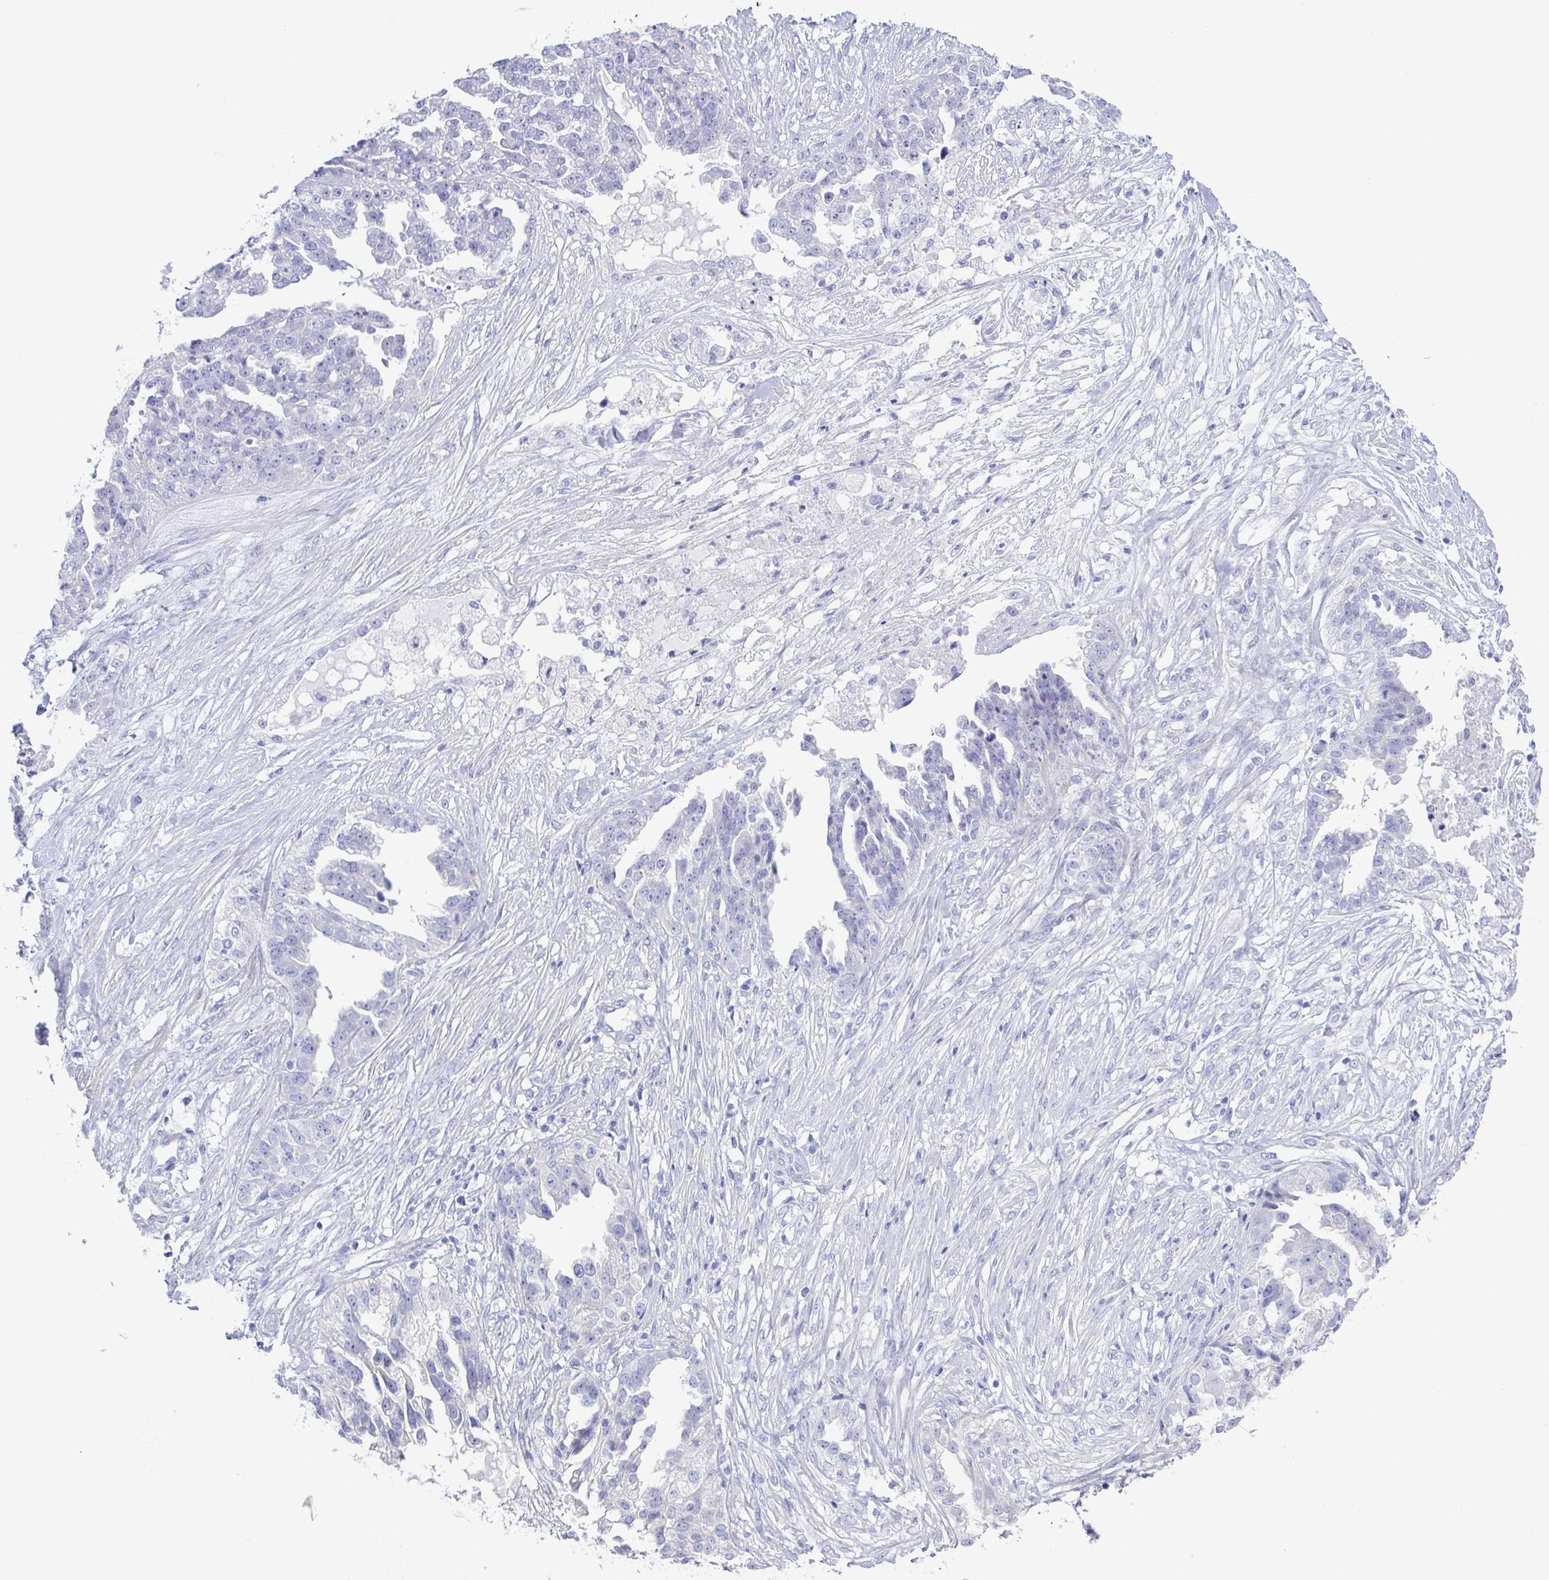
{"staining": {"intensity": "negative", "quantity": "none", "location": "none"}, "tissue": "ovarian cancer", "cell_type": "Tumor cells", "image_type": "cancer", "snomed": [{"axis": "morphology", "description": "Cystadenocarcinoma, serous, NOS"}, {"axis": "topography", "description": "Ovary"}], "caption": "The histopathology image demonstrates no significant staining in tumor cells of ovarian cancer (serous cystadenocarcinoma).", "gene": "MED11", "patient": {"sex": "female", "age": 58}}